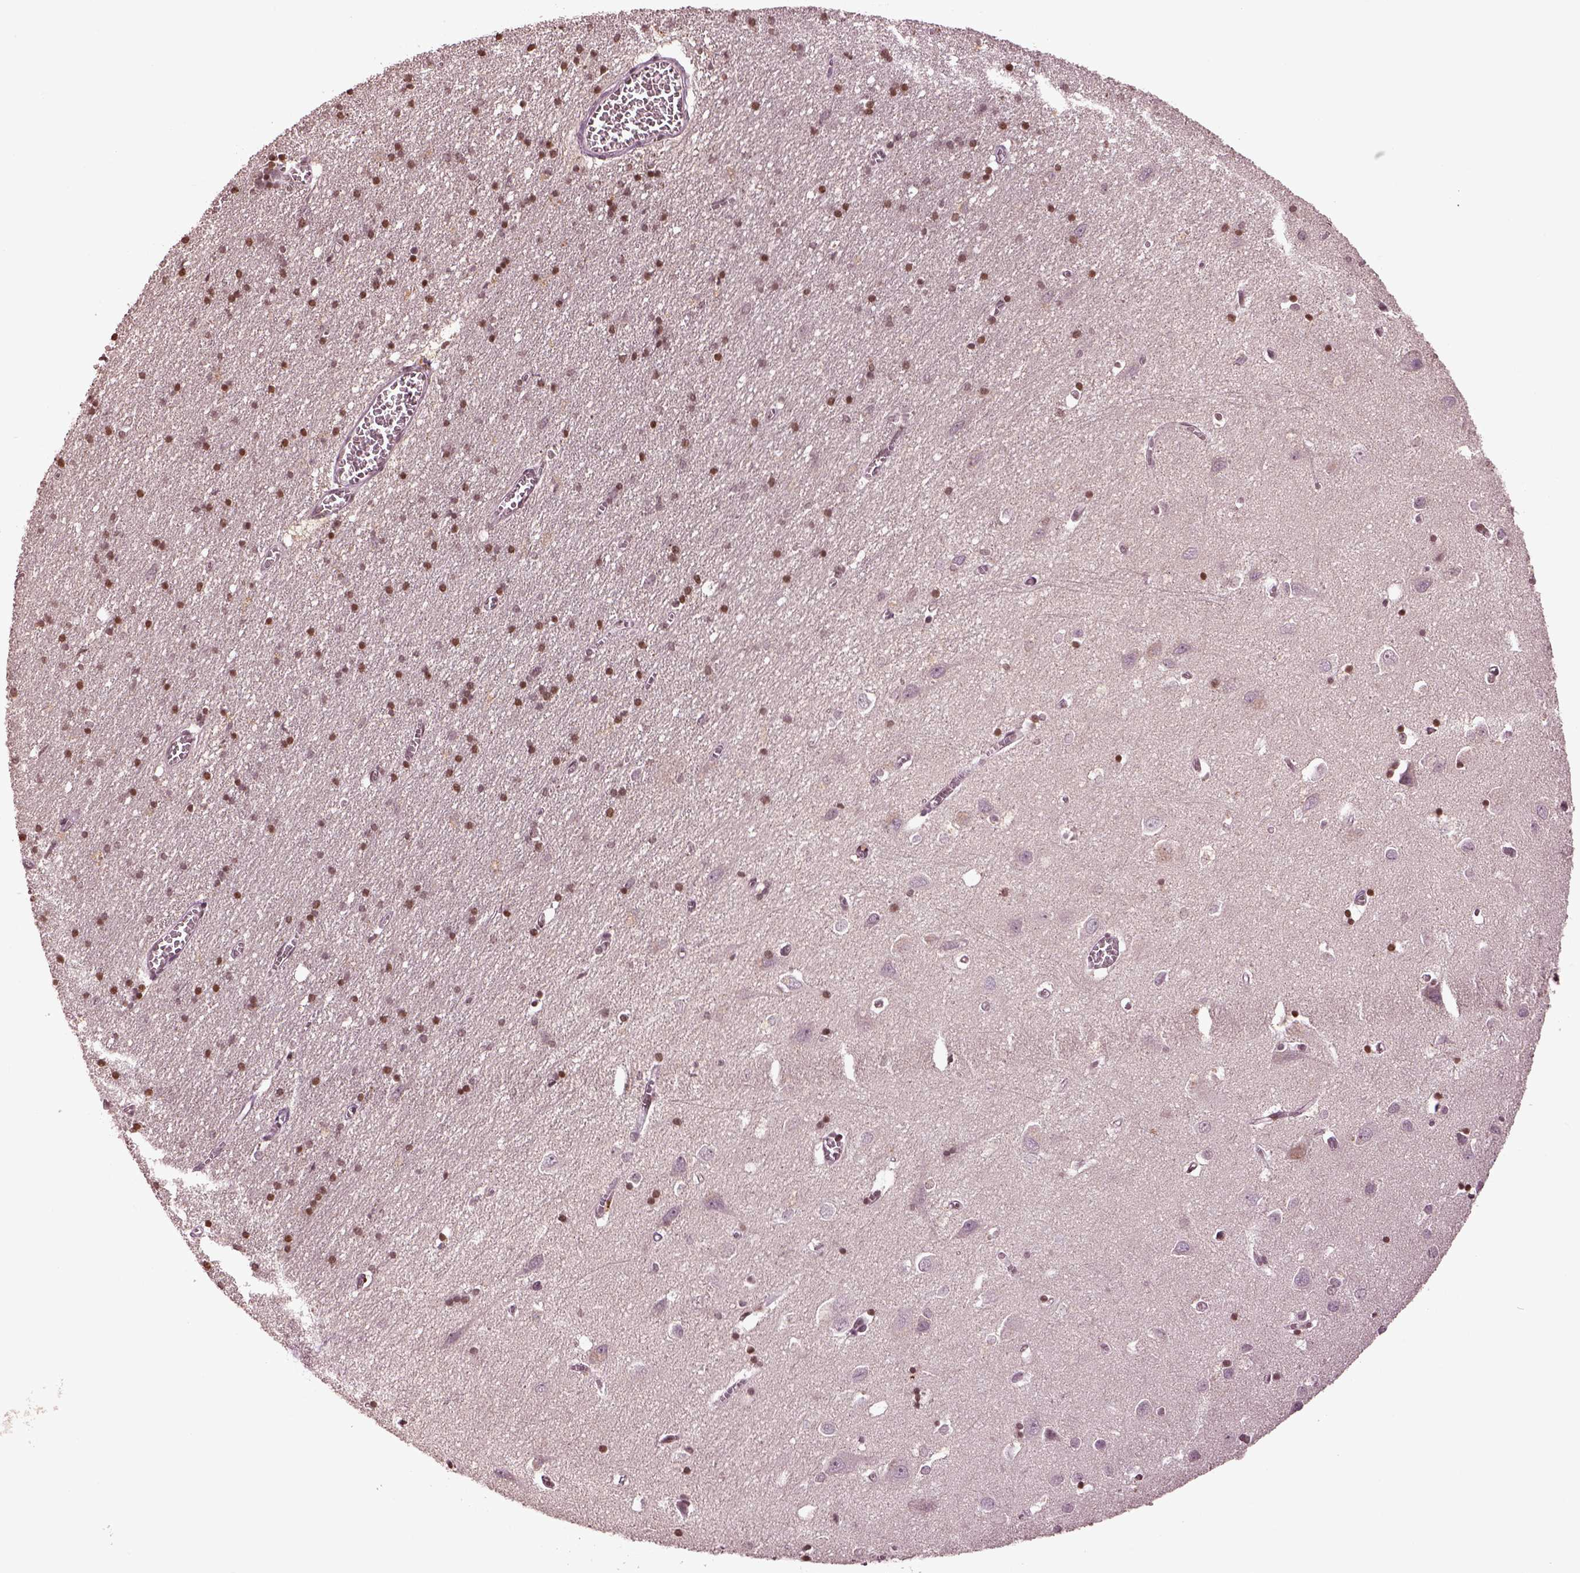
{"staining": {"intensity": "negative", "quantity": "none", "location": "none"}, "tissue": "cerebral cortex", "cell_type": "Endothelial cells", "image_type": "normal", "snomed": [{"axis": "morphology", "description": "Normal tissue, NOS"}, {"axis": "topography", "description": "Cerebral cortex"}], "caption": "Immunohistochemical staining of unremarkable cerebral cortex displays no significant positivity in endothelial cells. (DAB (3,3'-diaminobenzidine) IHC with hematoxylin counter stain).", "gene": "GRM4", "patient": {"sex": "male", "age": 70}}